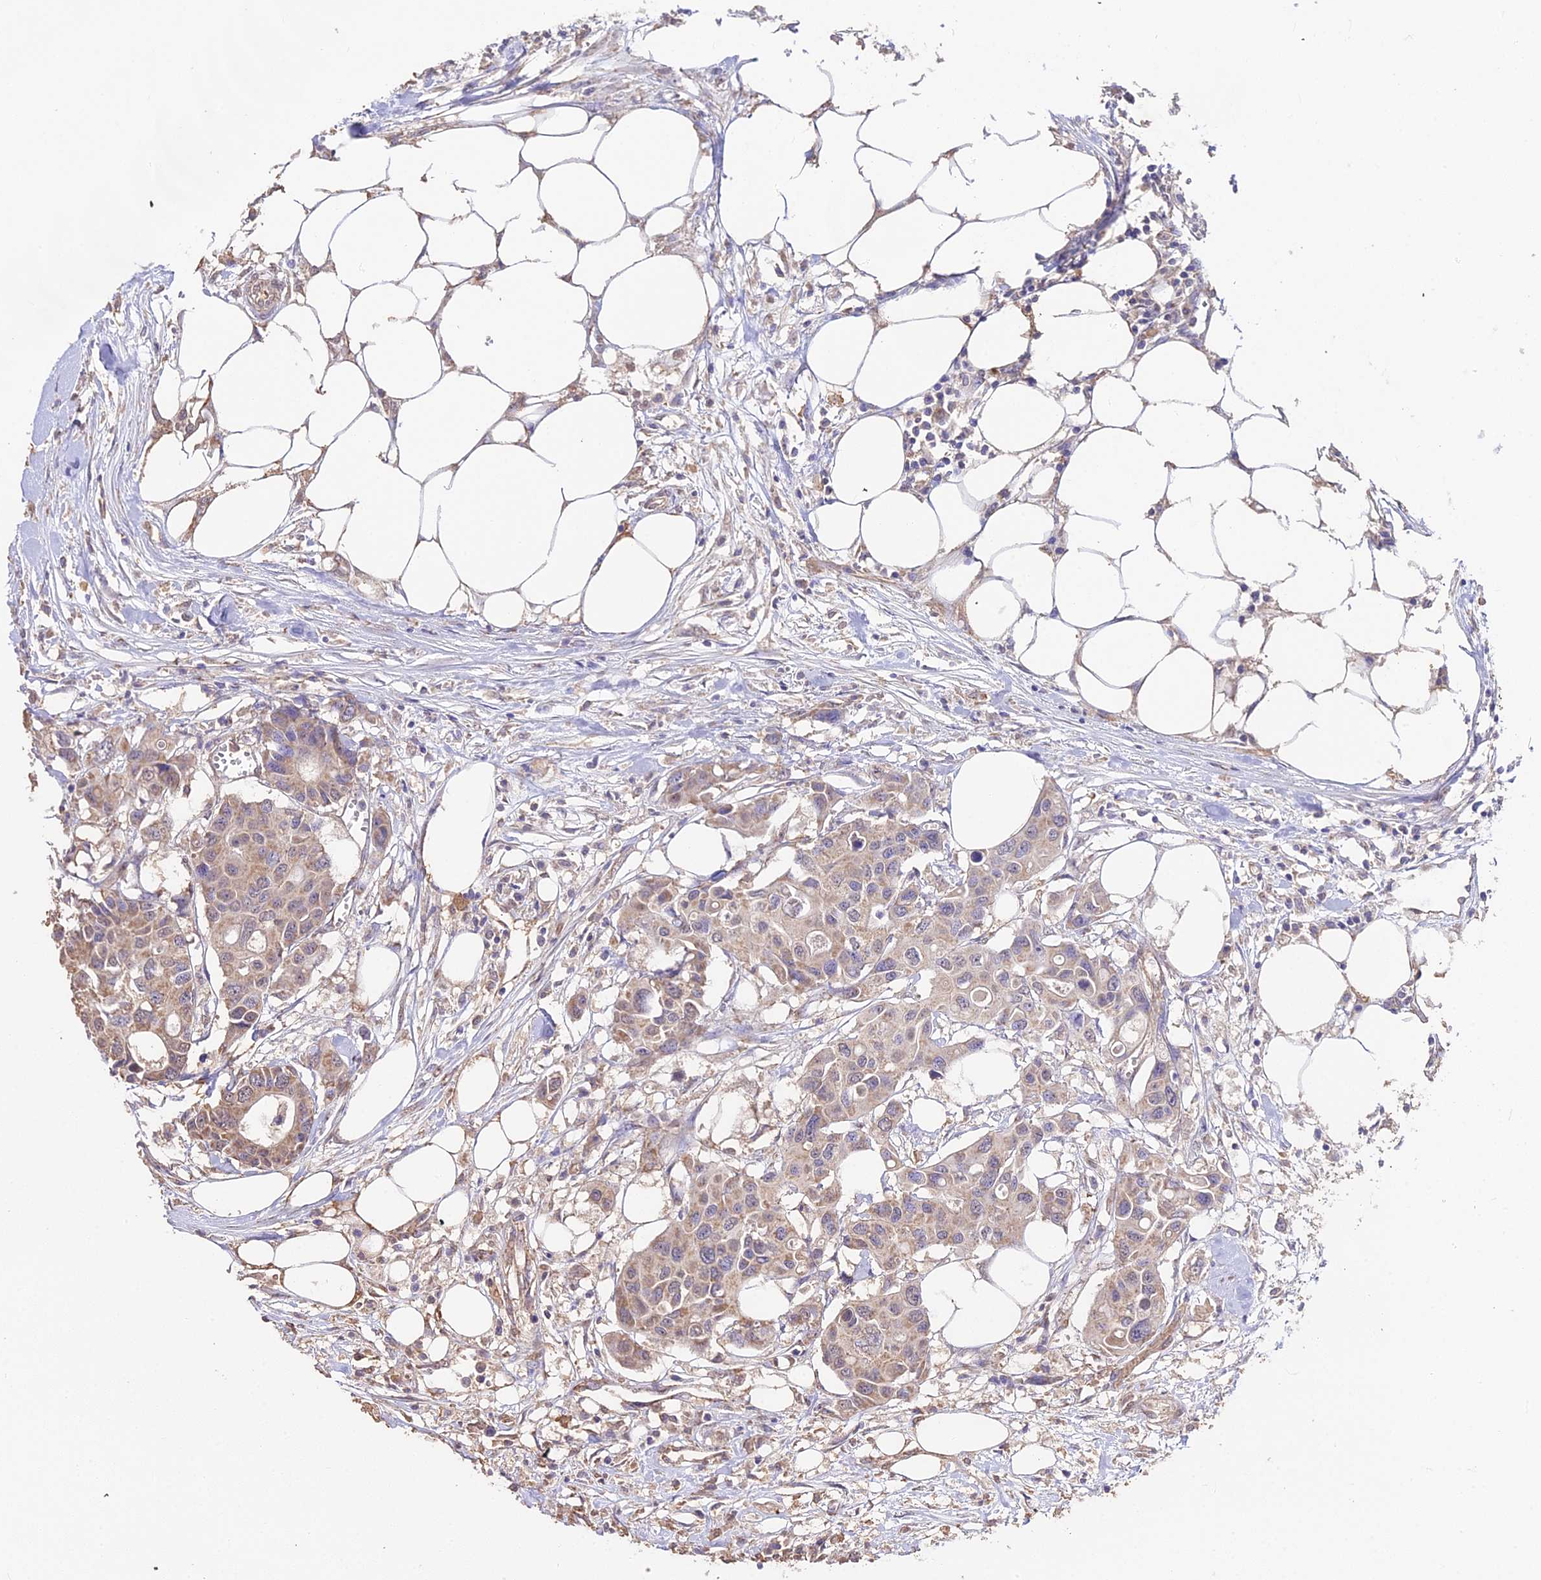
{"staining": {"intensity": "weak", "quantity": ">75%", "location": "cytoplasmic/membranous"}, "tissue": "colorectal cancer", "cell_type": "Tumor cells", "image_type": "cancer", "snomed": [{"axis": "morphology", "description": "Adenocarcinoma, NOS"}, {"axis": "topography", "description": "Colon"}], "caption": "Immunohistochemical staining of adenocarcinoma (colorectal) displays low levels of weak cytoplasmic/membranous protein expression in approximately >75% of tumor cells. The protein of interest is shown in brown color, while the nuclei are stained blue.", "gene": "METTL13", "patient": {"sex": "male", "age": 77}}